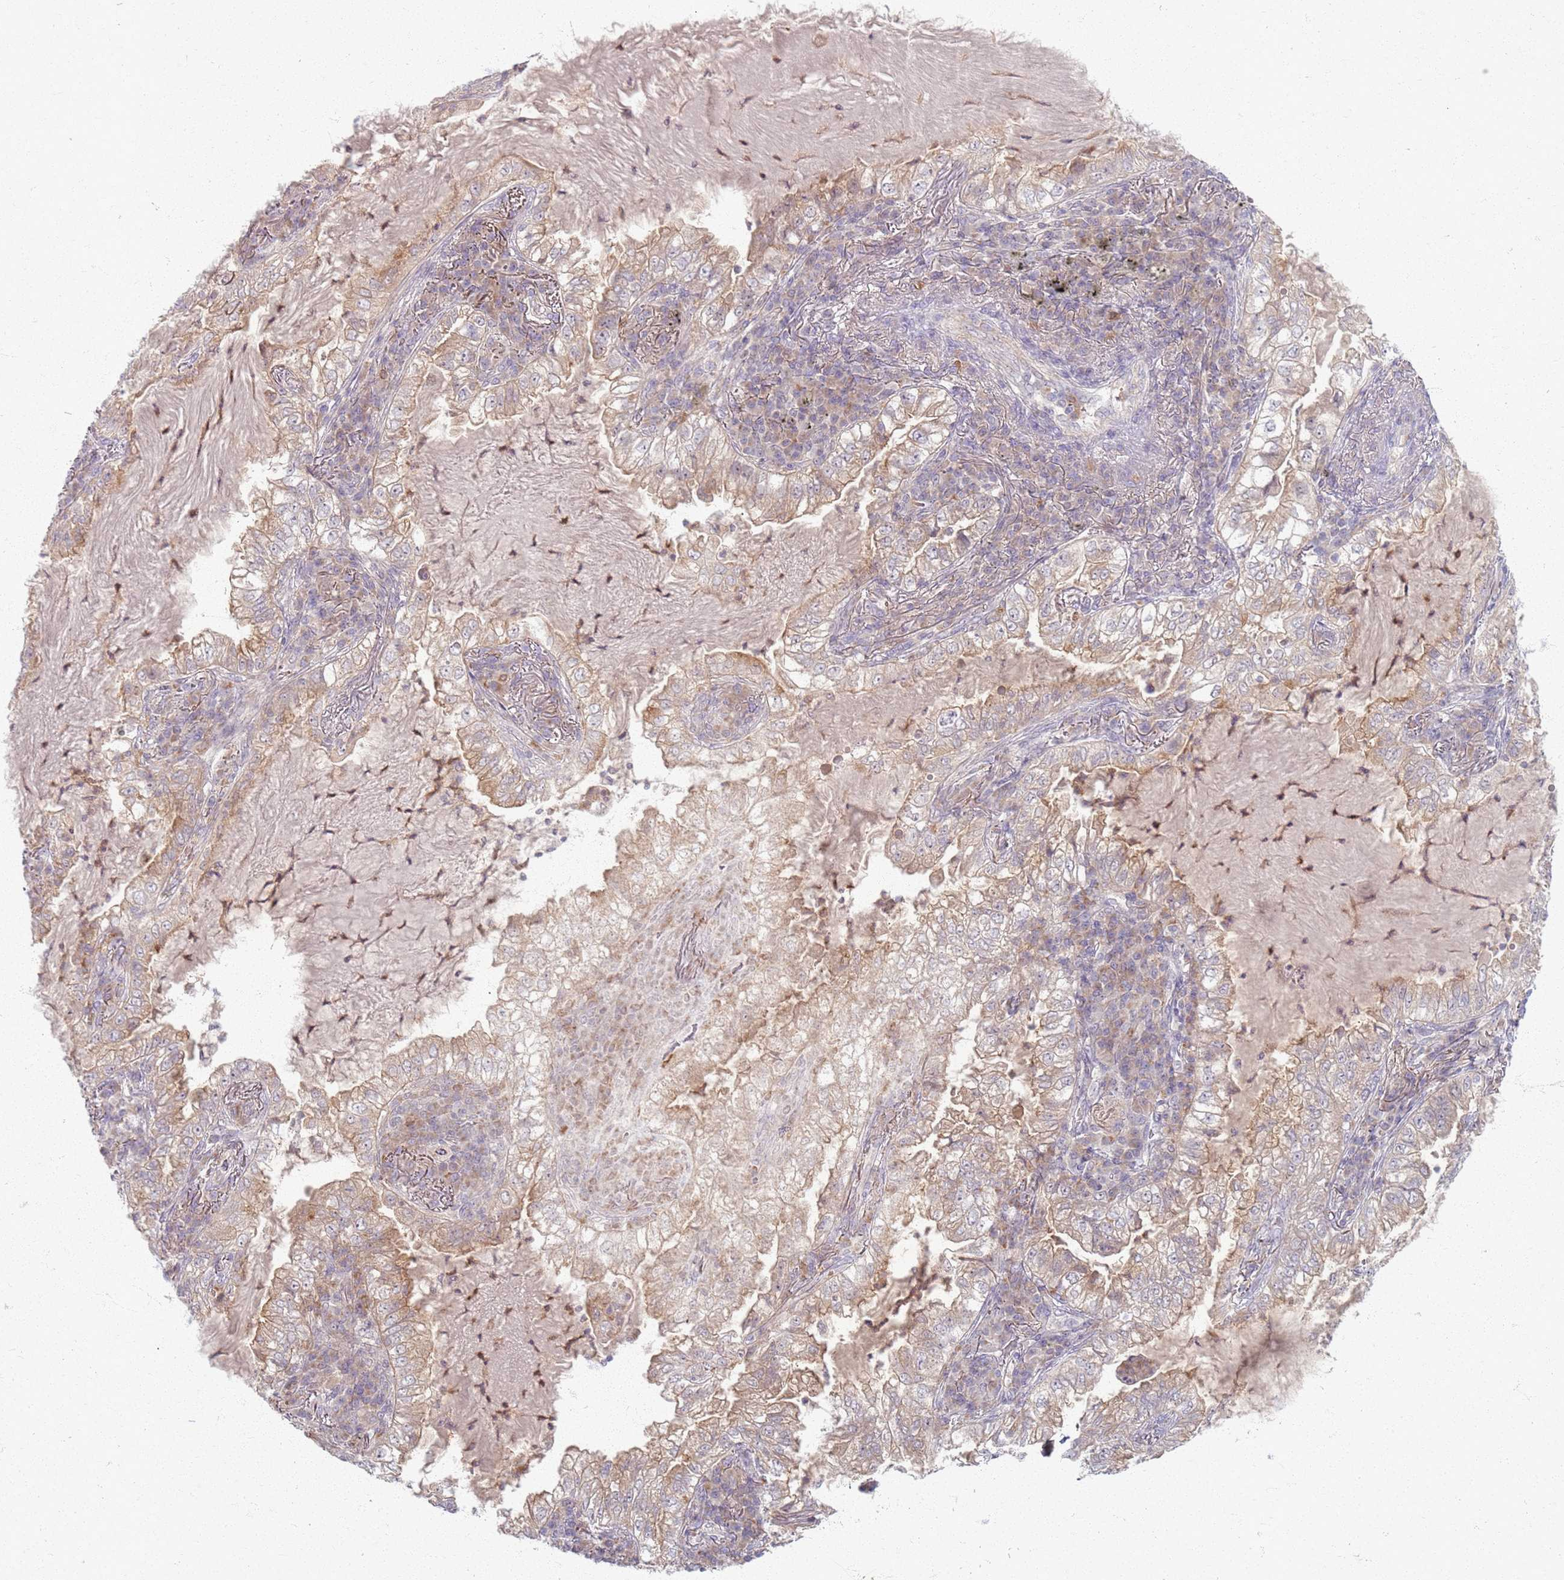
{"staining": {"intensity": "weak", "quantity": "25%-75%", "location": "cytoplasmic/membranous"}, "tissue": "lung cancer", "cell_type": "Tumor cells", "image_type": "cancer", "snomed": [{"axis": "morphology", "description": "Adenocarcinoma, NOS"}, {"axis": "topography", "description": "Lung"}], "caption": "High-magnification brightfield microscopy of lung cancer (adenocarcinoma) stained with DAB (3,3'-diaminobenzidine) (brown) and counterstained with hematoxylin (blue). tumor cells exhibit weak cytoplasmic/membranous staining is identified in approximately25%-75% of cells.", "gene": "ZDHHC2", "patient": {"sex": "female", "age": 73}}